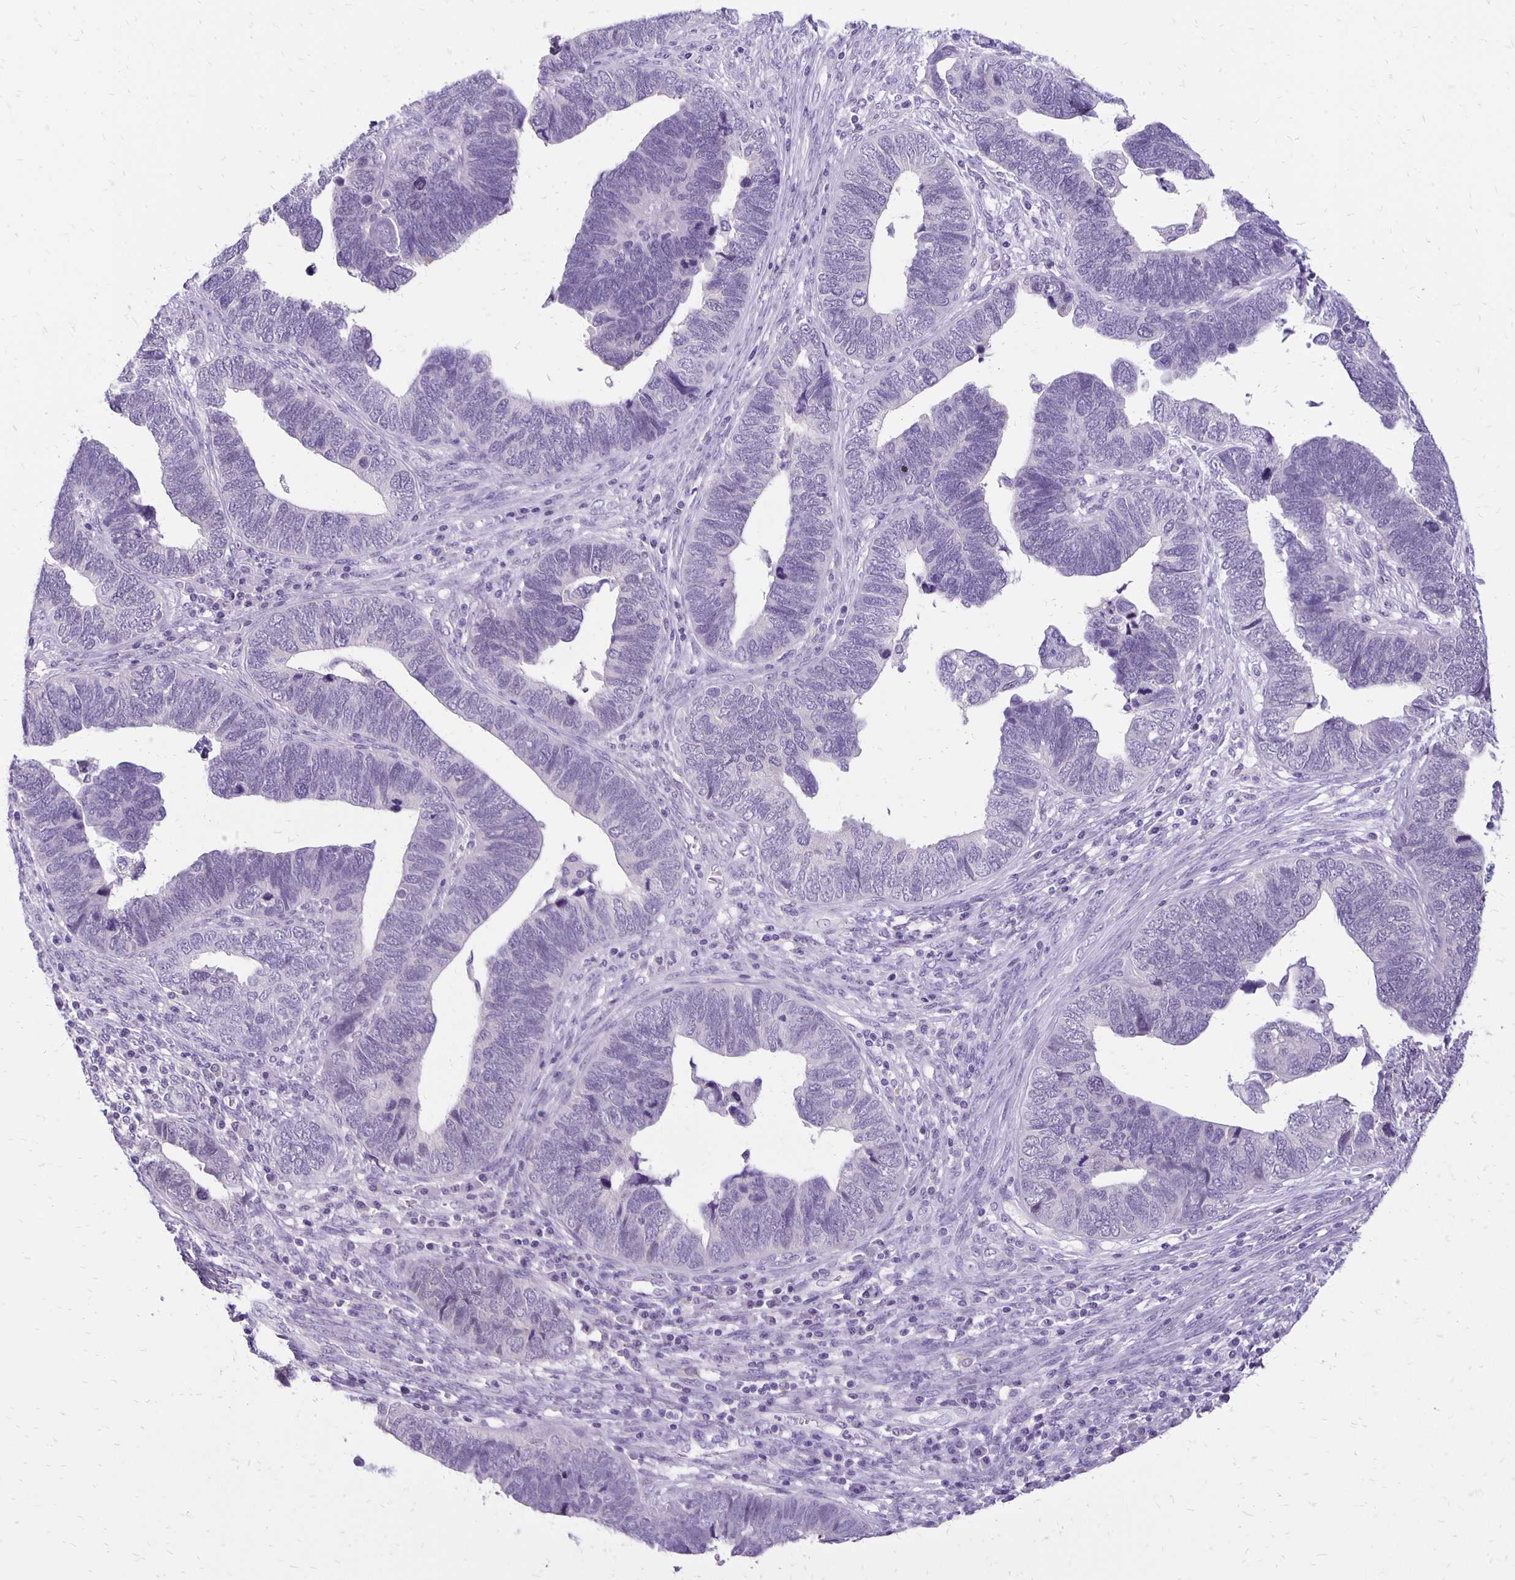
{"staining": {"intensity": "negative", "quantity": "none", "location": "none"}, "tissue": "endometrial cancer", "cell_type": "Tumor cells", "image_type": "cancer", "snomed": [{"axis": "morphology", "description": "Adenocarcinoma, NOS"}, {"axis": "topography", "description": "Endometrium"}], "caption": "Tumor cells show no significant positivity in endometrial cancer. Nuclei are stained in blue.", "gene": "ANKRD45", "patient": {"sex": "female", "age": 79}}